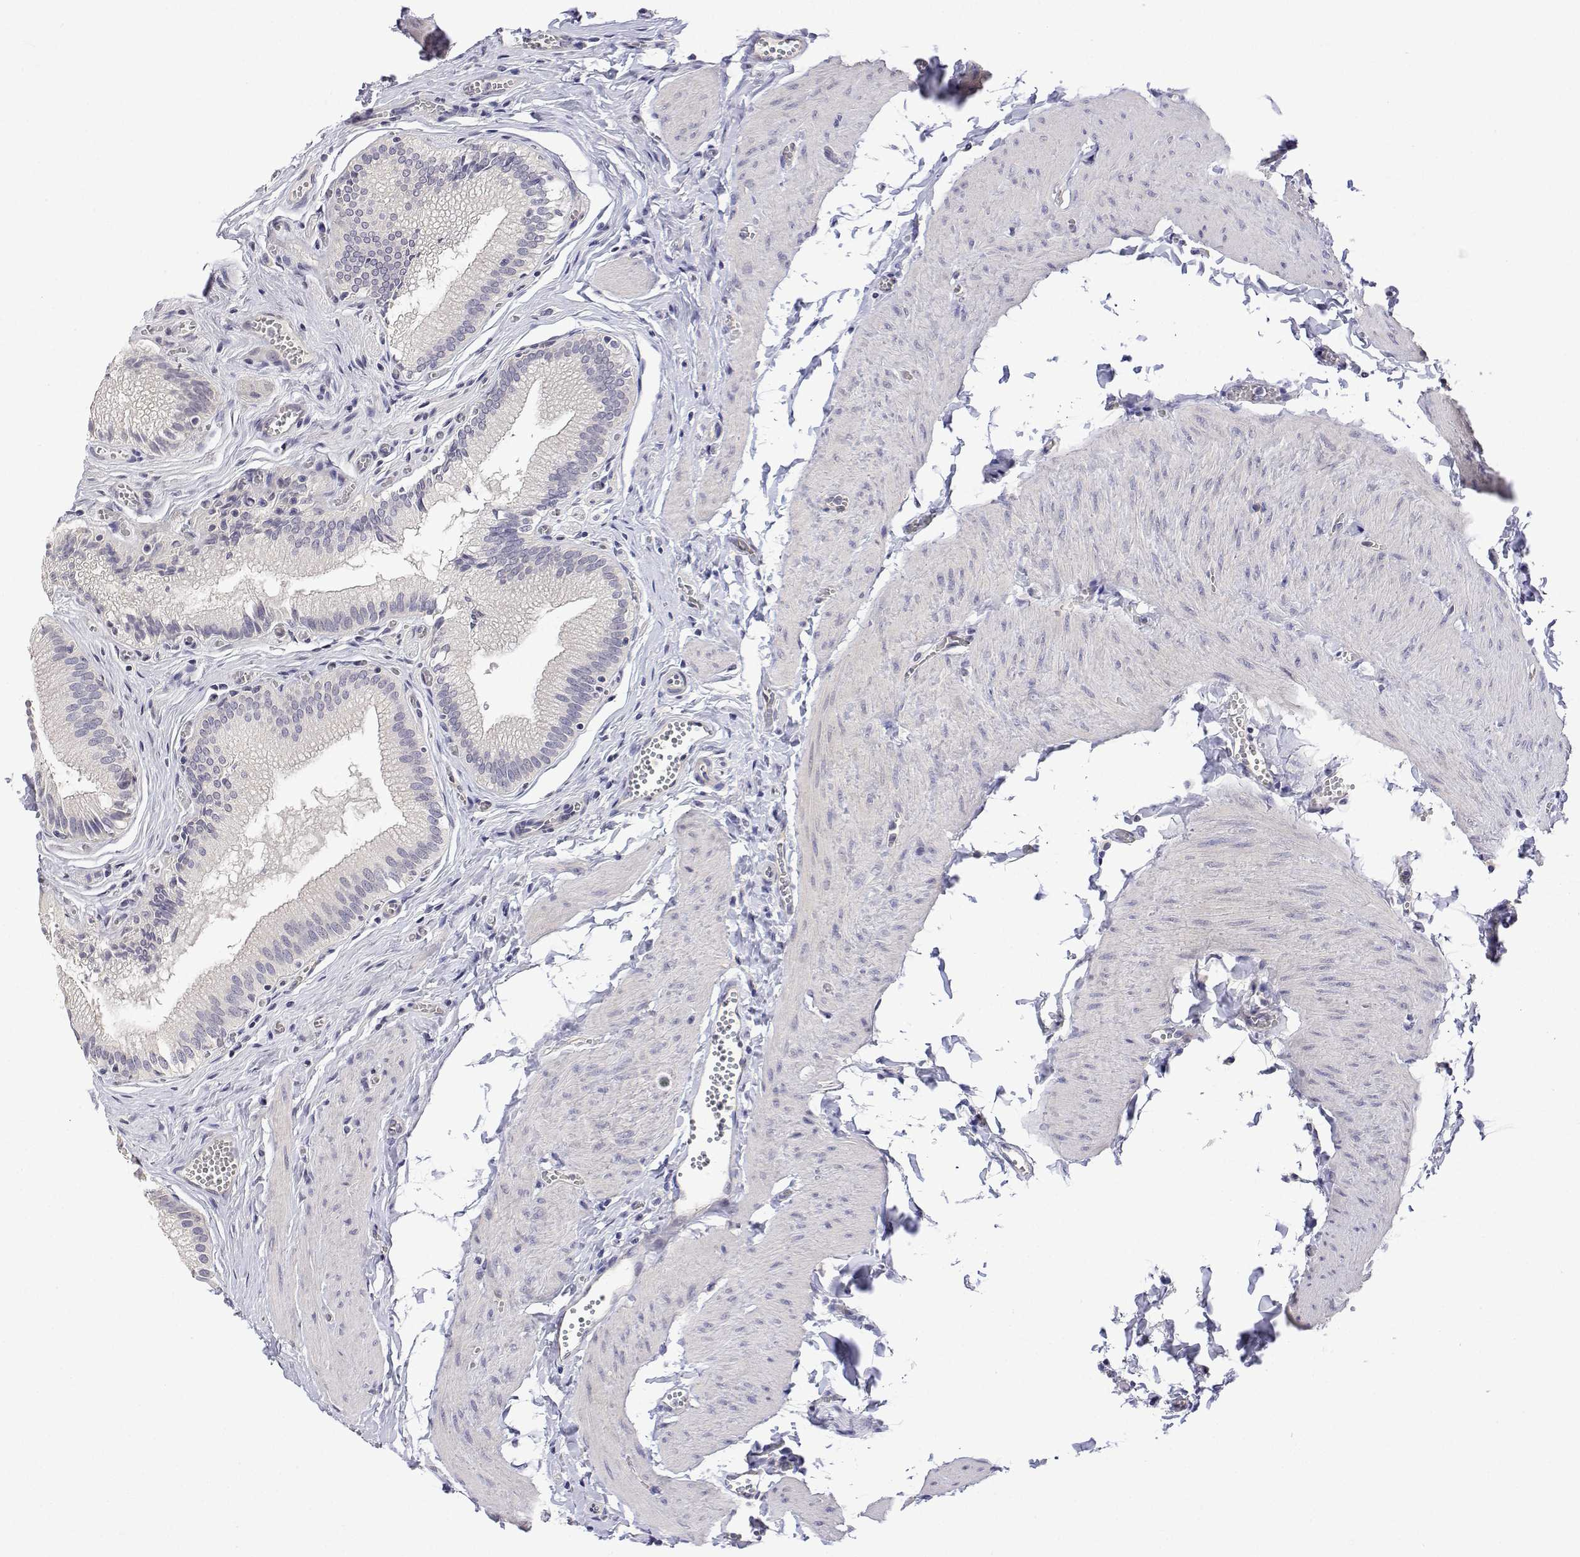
{"staining": {"intensity": "negative", "quantity": "none", "location": "none"}, "tissue": "gallbladder", "cell_type": "Glandular cells", "image_type": "normal", "snomed": [{"axis": "morphology", "description": "Normal tissue, NOS"}, {"axis": "topography", "description": "Gallbladder"}, {"axis": "topography", "description": "Peripheral nerve tissue"}], "caption": "Immunohistochemical staining of normal gallbladder exhibits no significant expression in glandular cells. The staining is performed using DAB brown chromogen with nuclei counter-stained in using hematoxylin.", "gene": "PLCB1", "patient": {"sex": "male", "age": 17}}